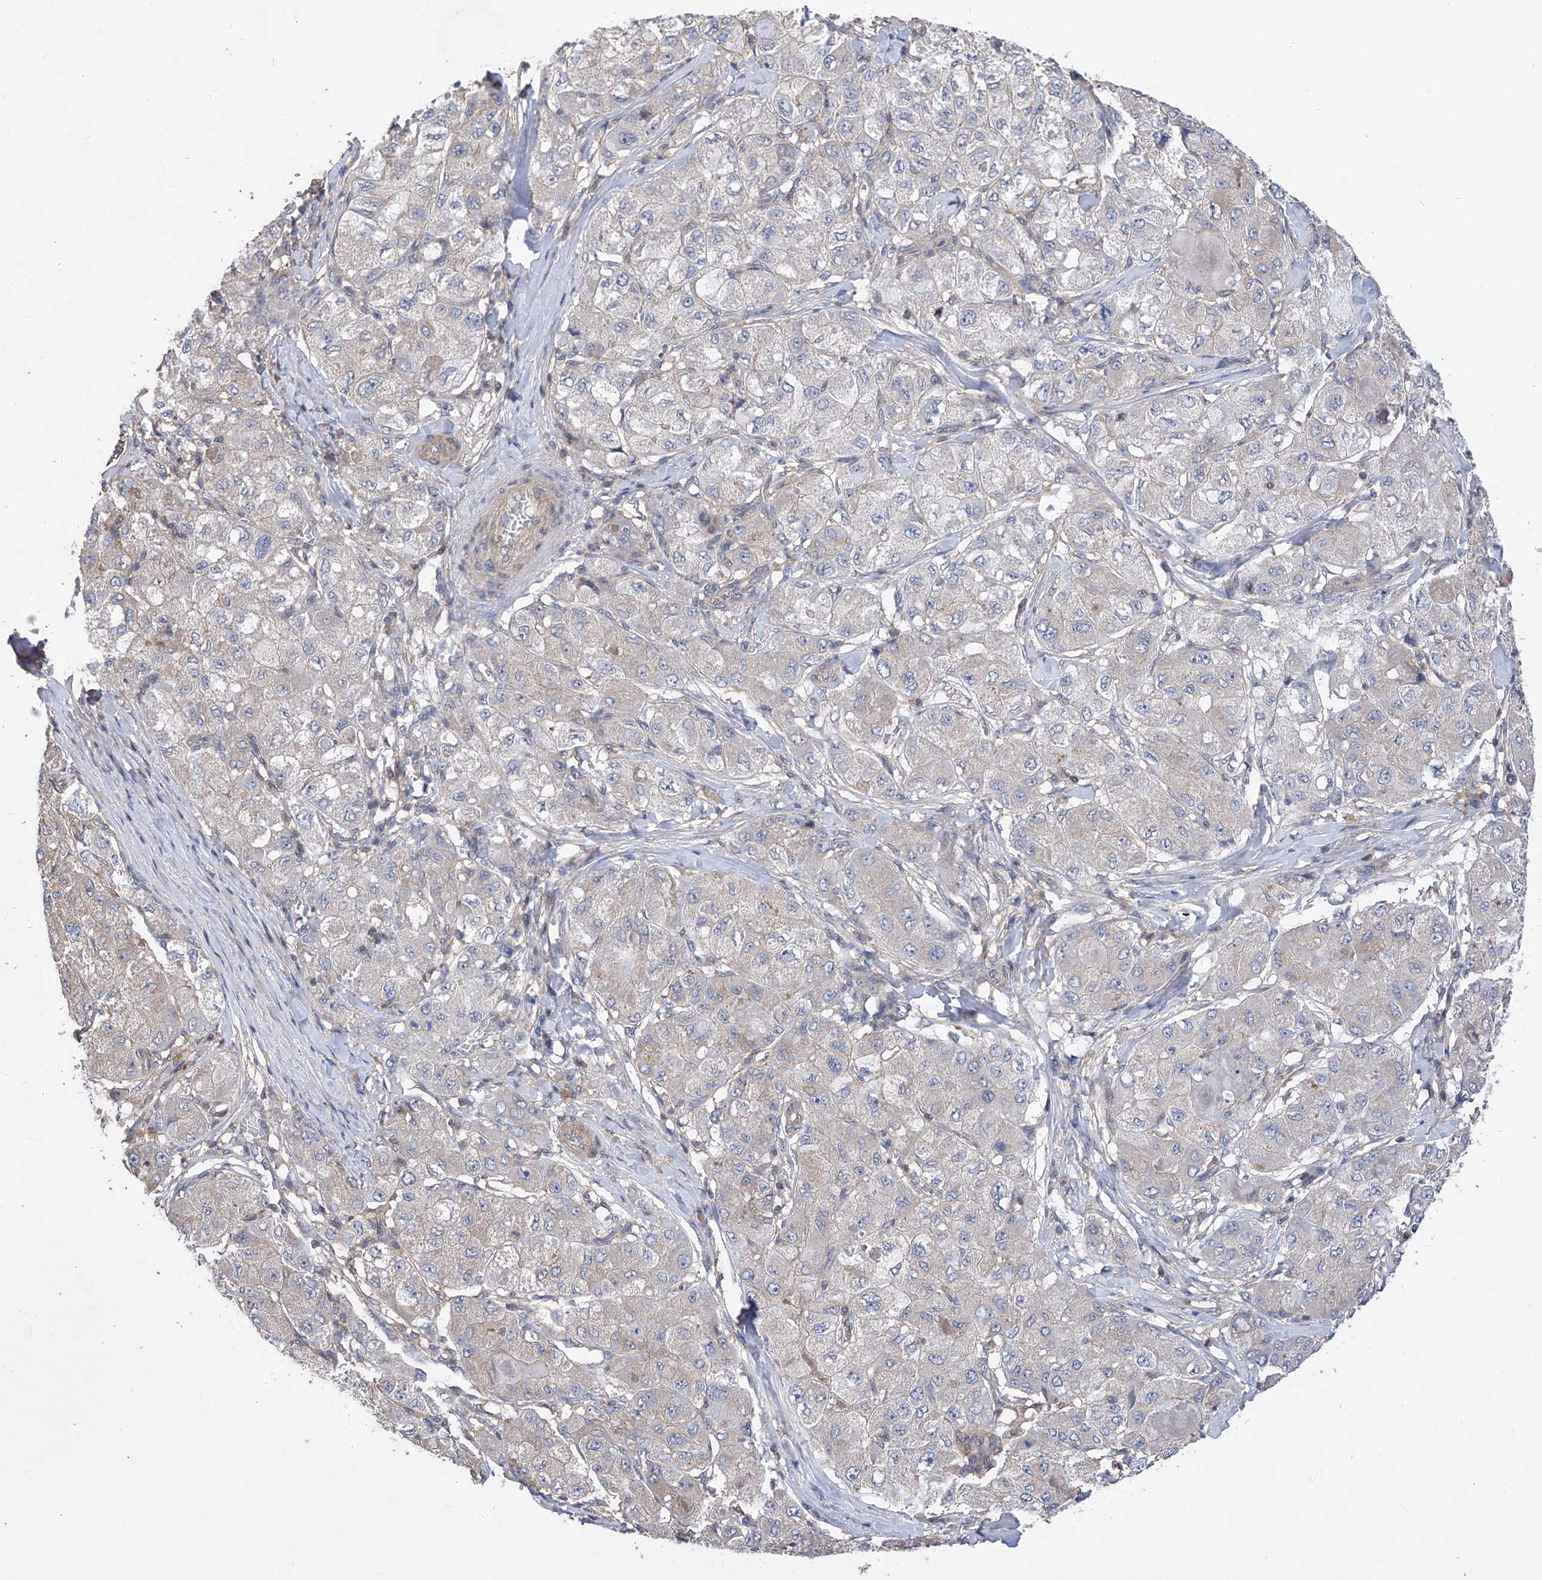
{"staining": {"intensity": "weak", "quantity": "<25%", "location": "cytoplasmic/membranous"}, "tissue": "liver cancer", "cell_type": "Tumor cells", "image_type": "cancer", "snomed": [{"axis": "morphology", "description": "Carcinoma, Hepatocellular, NOS"}, {"axis": "topography", "description": "Liver"}], "caption": "This is an IHC micrograph of human liver cancer (hepatocellular carcinoma). There is no positivity in tumor cells.", "gene": "KIFC2", "patient": {"sex": "male", "age": 80}}